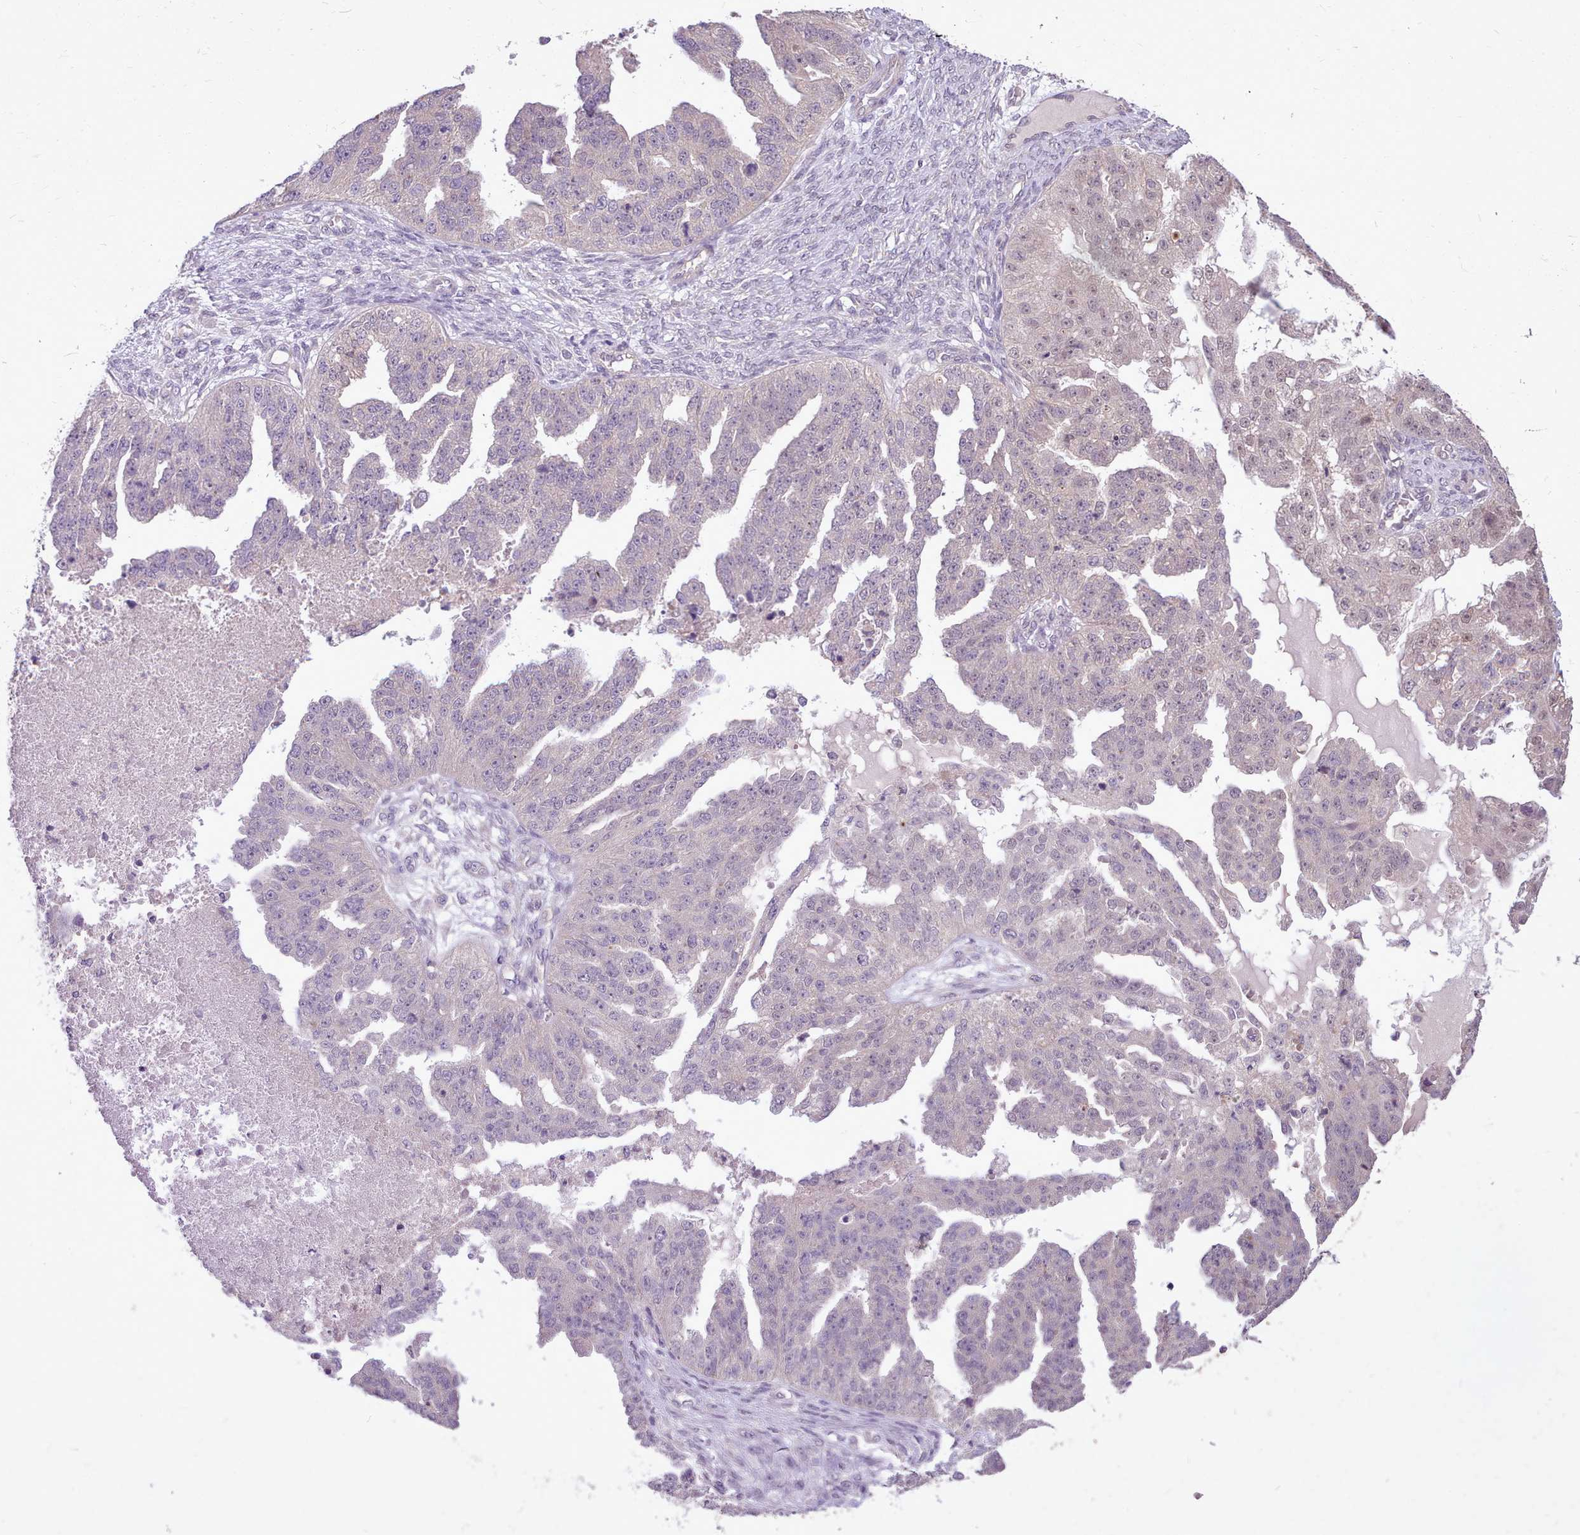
{"staining": {"intensity": "weak", "quantity": "<25%", "location": "nuclear"}, "tissue": "ovarian cancer", "cell_type": "Tumor cells", "image_type": "cancer", "snomed": [{"axis": "morphology", "description": "Cystadenocarcinoma, serous, NOS"}, {"axis": "topography", "description": "Ovary"}], "caption": "Tumor cells are negative for brown protein staining in ovarian serous cystadenocarcinoma.", "gene": "ZNF607", "patient": {"sex": "female", "age": 58}}